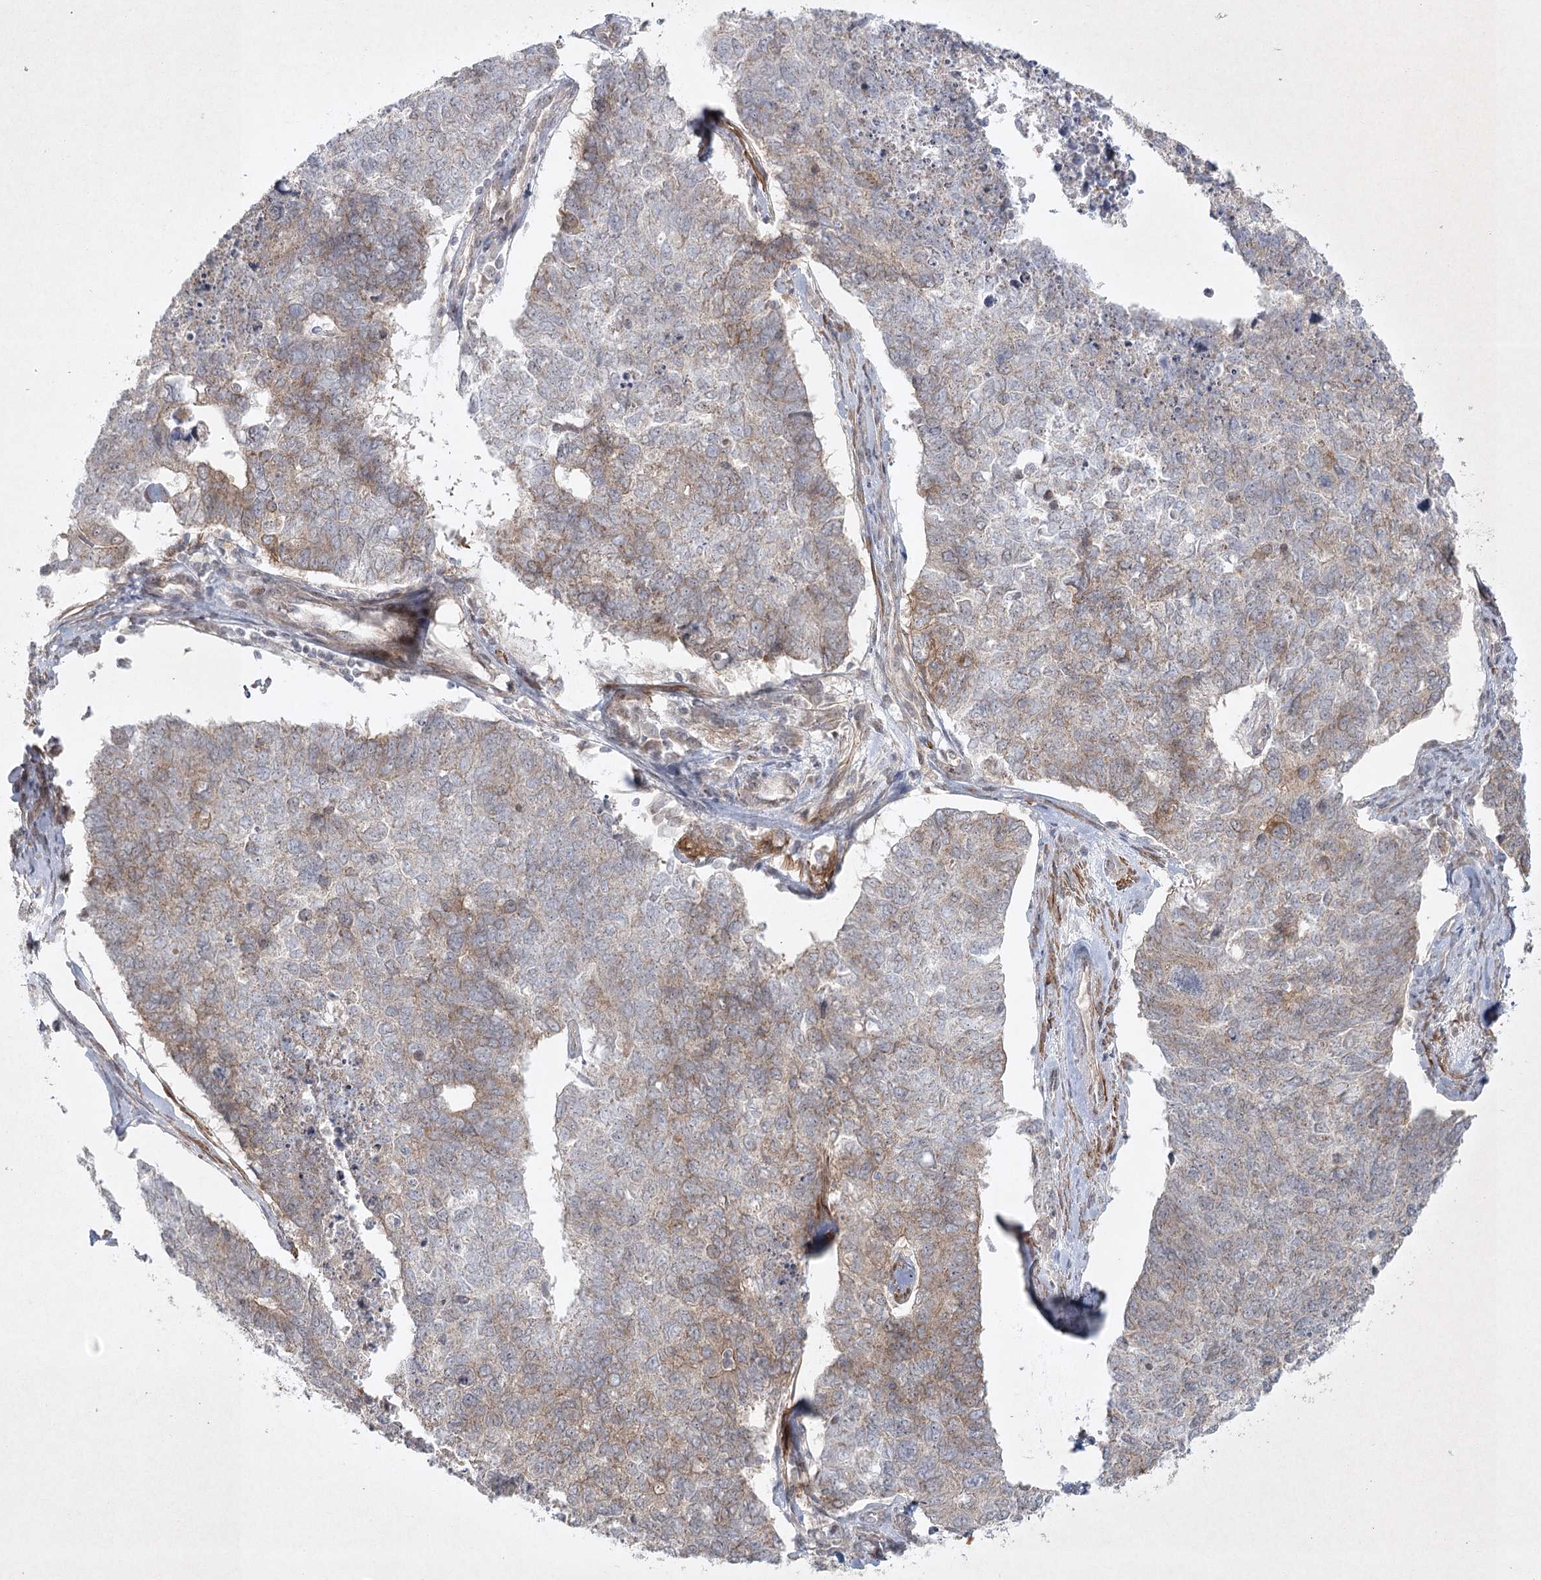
{"staining": {"intensity": "weak", "quantity": "25%-75%", "location": "cytoplasmic/membranous"}, "tissue": "cervical cancer", "cell_type": "Tumor cells", "image_type": "cancer", "snomed": [{"axis": "morphology", "description": "Squamous cell carcinoma, NOS"}, {"axis": "topography", "description": "Cervix"}], "caption": "A low amount of weak cytoplasmic/membranous staining is present in approximately 25%-75% of tumor cells in squamous cell carcinoma (cervical) tissue. The staining was performed using DAB, with brown indicating positive protein expression. Nuclei are stained blue with hematoxylin.", "gene": "SH2D3A", "patient": {"sex": "female", "age": 63}}